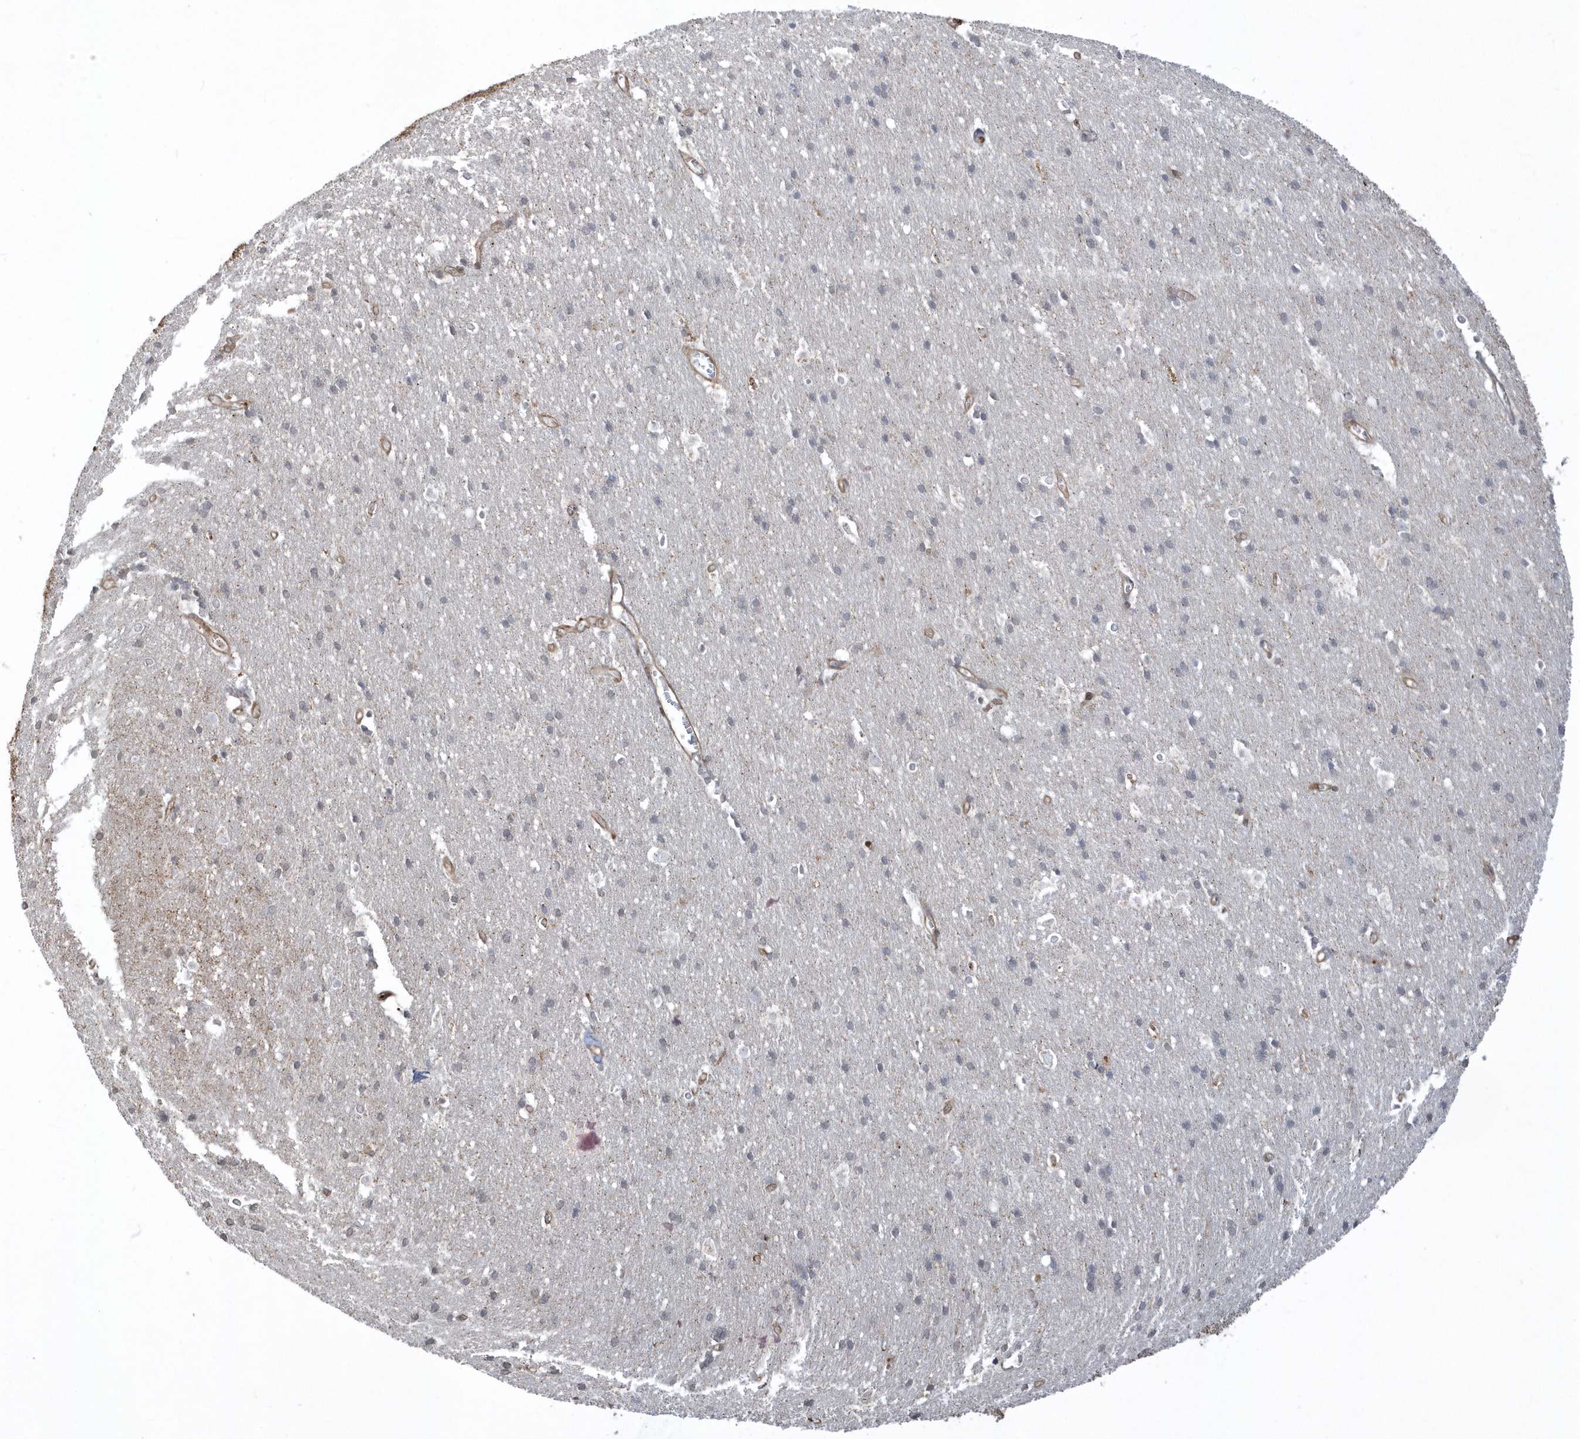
{"staining": {"intensity": "weak", "quantity": "25%-75%", "location": "cytoplasmic/membranous"}, "tissue": "cerebral cortex", "cell_type": "Endothelial cells", "image_type": "normal", "snomed": [{"axis": "morphology", "description": "Normal tissue, NOS"}, {"axis": "topography", "description": "Cerebral cortex"}], "caption": "A high-resolution micrograph shows immunohistochemistry (IHC) staining of unremarkable cerebral cortex, which exhibits weak cytoplasmic/membranous positivity in approximately 25%-75% of endothelial cells.", "gene": "BSN", "patient": {"sex": "male", "age": 54}}